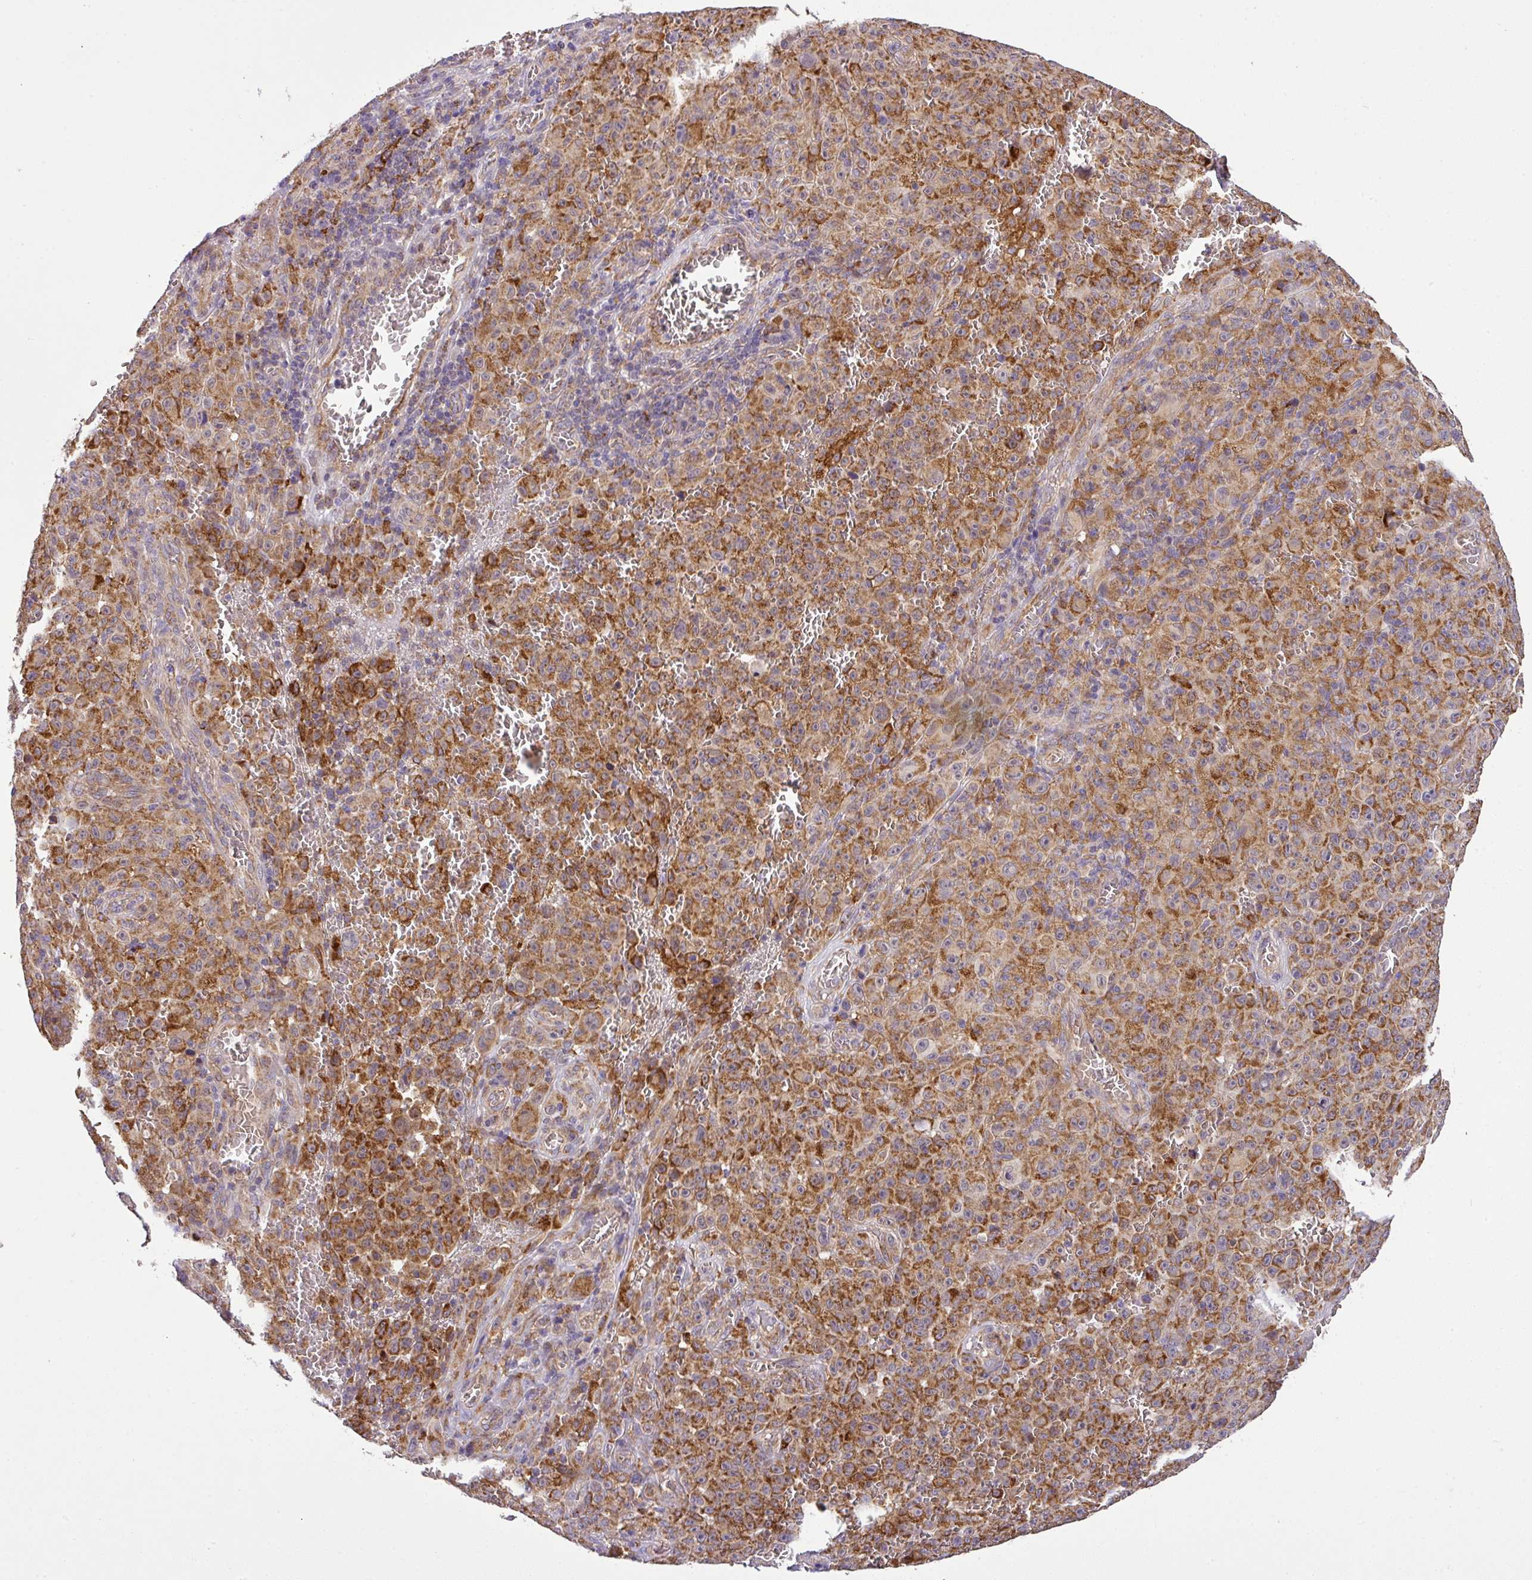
{"staining": {"intensity": "strong", "quantity": ">75%", "location": "cytoplasmic/membranous"}, "tissue": "melanoma", "cell_type": "Tumor cells", "image_type": "cancer", "snomed": [{"axis": "morphology", "description": "Malignant melanoma, NOS"}, {"axis": "topography", "description": "Skin"}], "caption": "Protein expression analysis of human malignant melanoma reveals strong cytoplasmic/membranous staining in approximately >75% of tumor cells. Nuclei are stained in blue.", "gene": "ZNF513", "patient": {"sex": "female", "age": 82}}